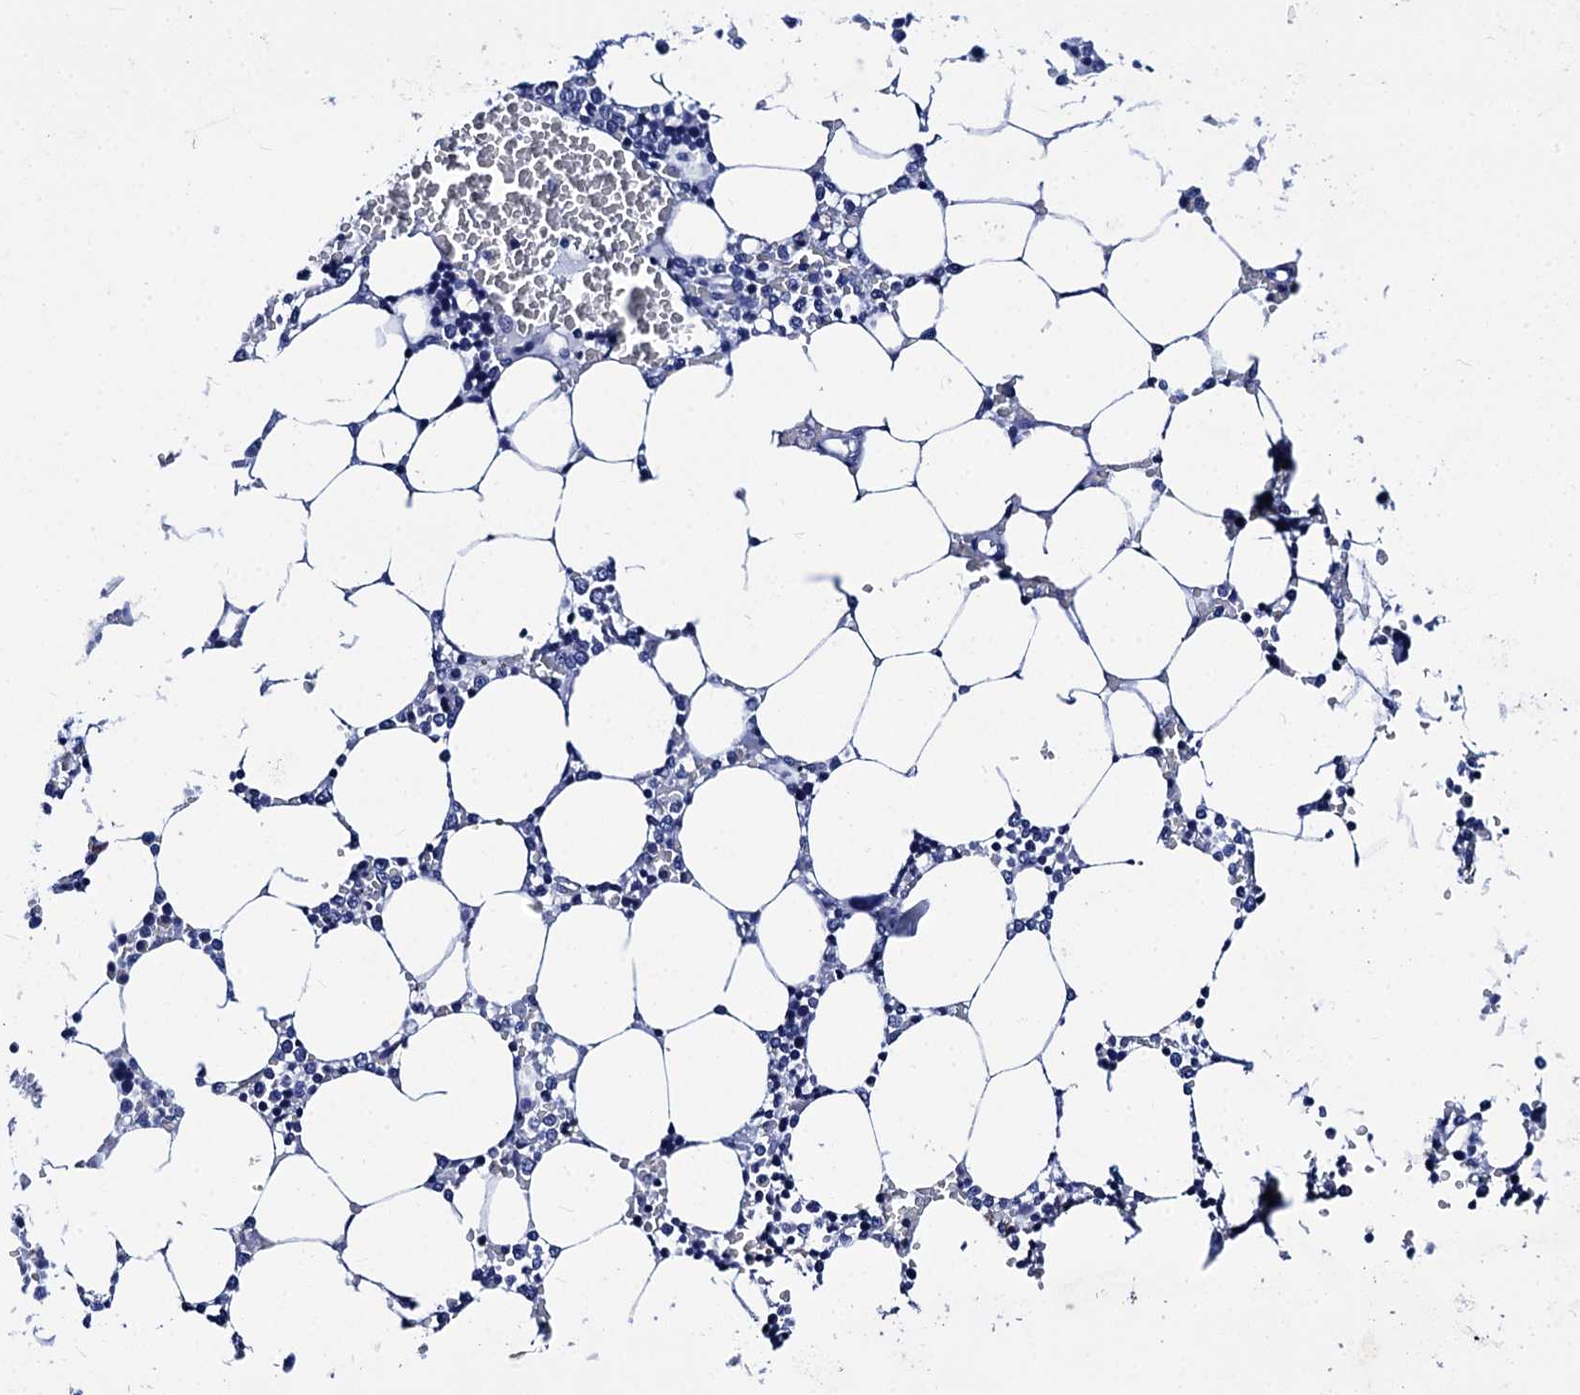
{"staining": {"intensity": "negative", "quantity": "none", "location": "none"}, "tissue": "bone marrow", "cell_type": "Hematopoietic cells", "image_type": "normal", "snomed": [{"axis": "morphology", "description": "Normal tissue, NOS"}, {"axis": "topography", "description": "Bone marrow"}], "caption": "An immunohistochemistry (IHC) histopathology image of normal bone marrow is shown. There is no staining in hematopoietic cells of bone marrow.", "gene": "MYBPC3", "patient": {"sex": "male", "age": 64}}